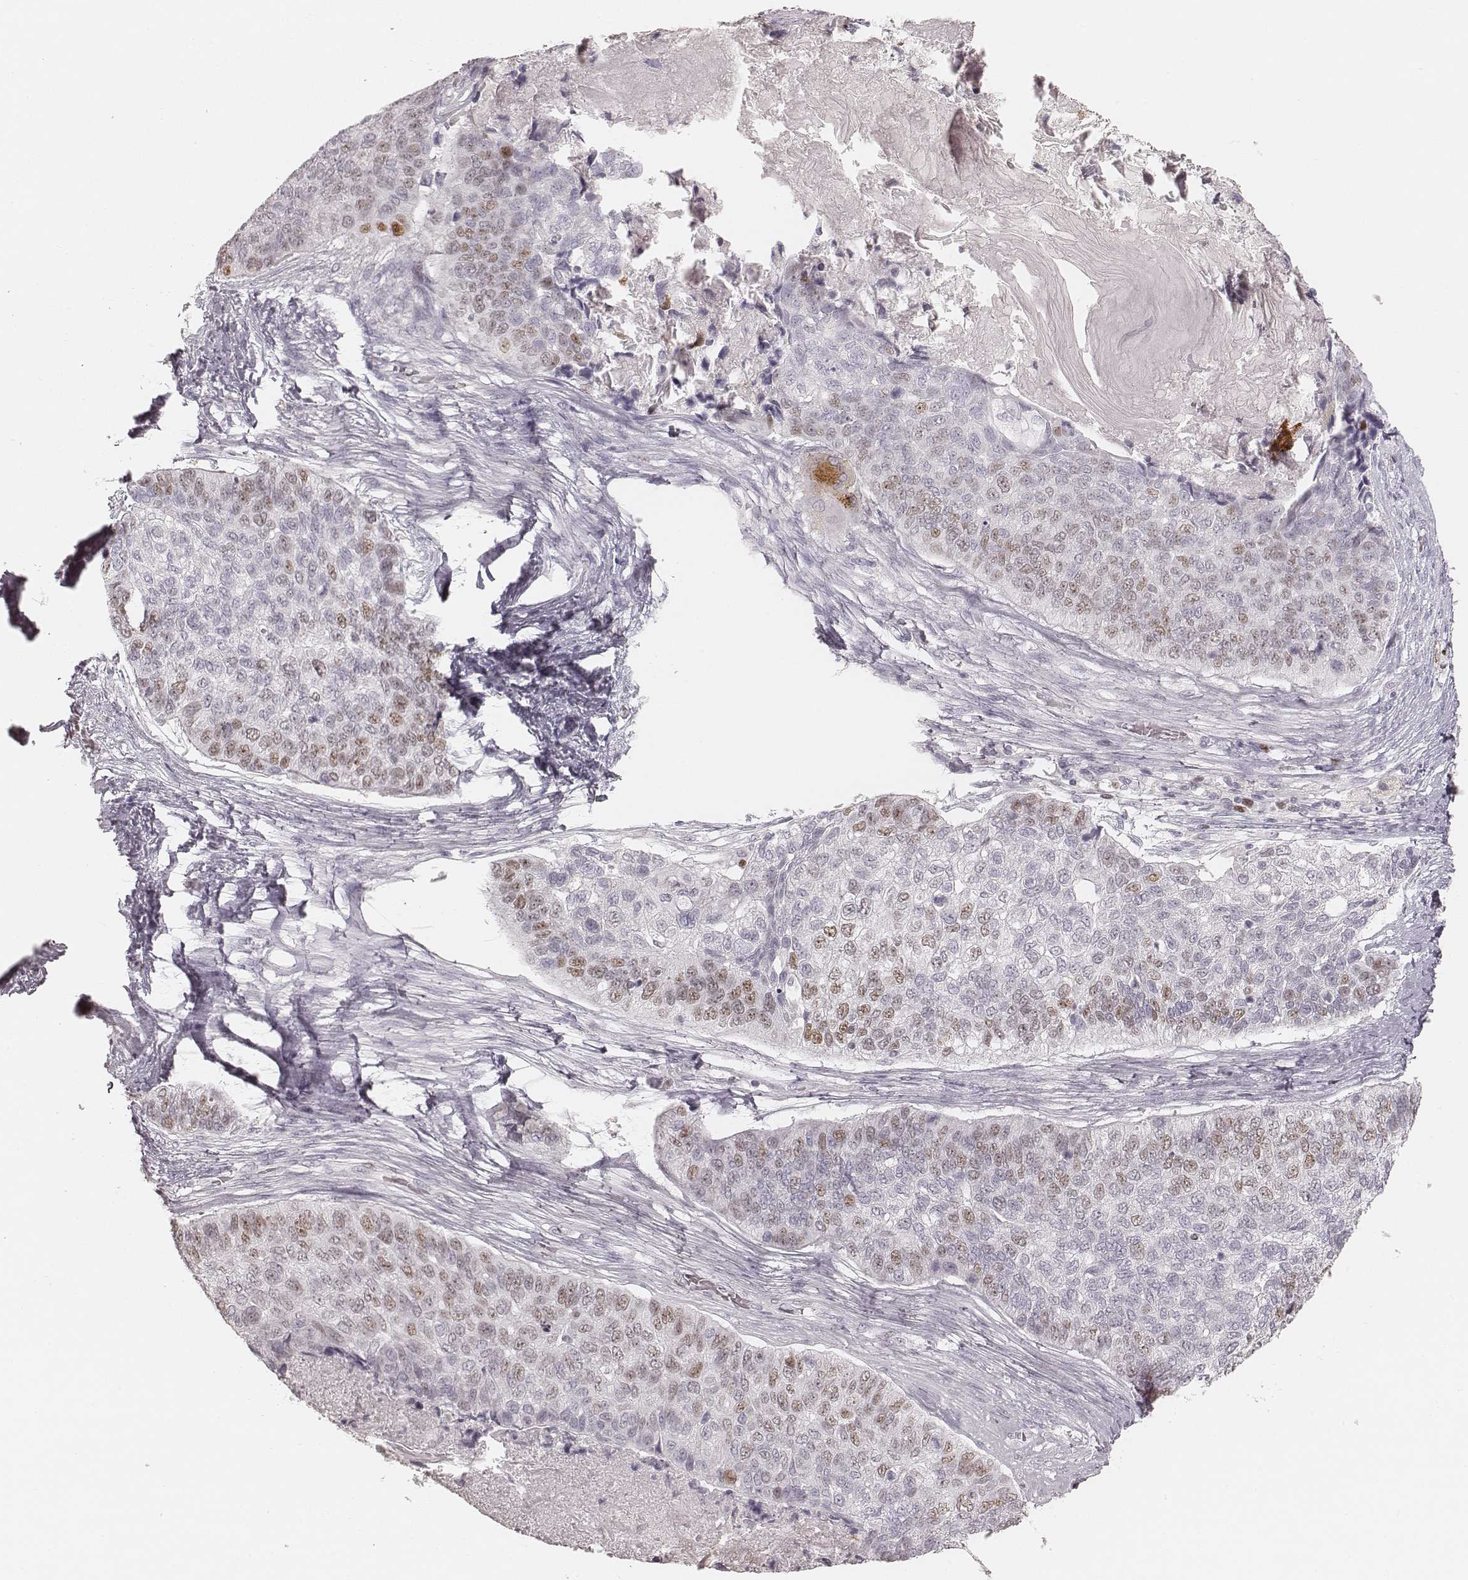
{"staining": {"intensity": "moderate", "quantity": "25%-75%", "location": "nuclear"}, "tissue": "lung cancer", "cell_type": "Tumor cells", "image_type": "cancer", "snomed": [{"axis": "morphology", "description": "Squamous cell carcinoma, NOS"}, {"axis": "topography", "description": "Lung"}], "caption": "Immunohistochemistry (IHC) photomicrograph of lung squamous cell carcinoma stained for a protein (brown), which shows medium levels of moderate nuclear positivity in approximately 25%-75% of tumor cells.", "gene": "TEX37", "patient": {"sex": "male", "age": 69}}